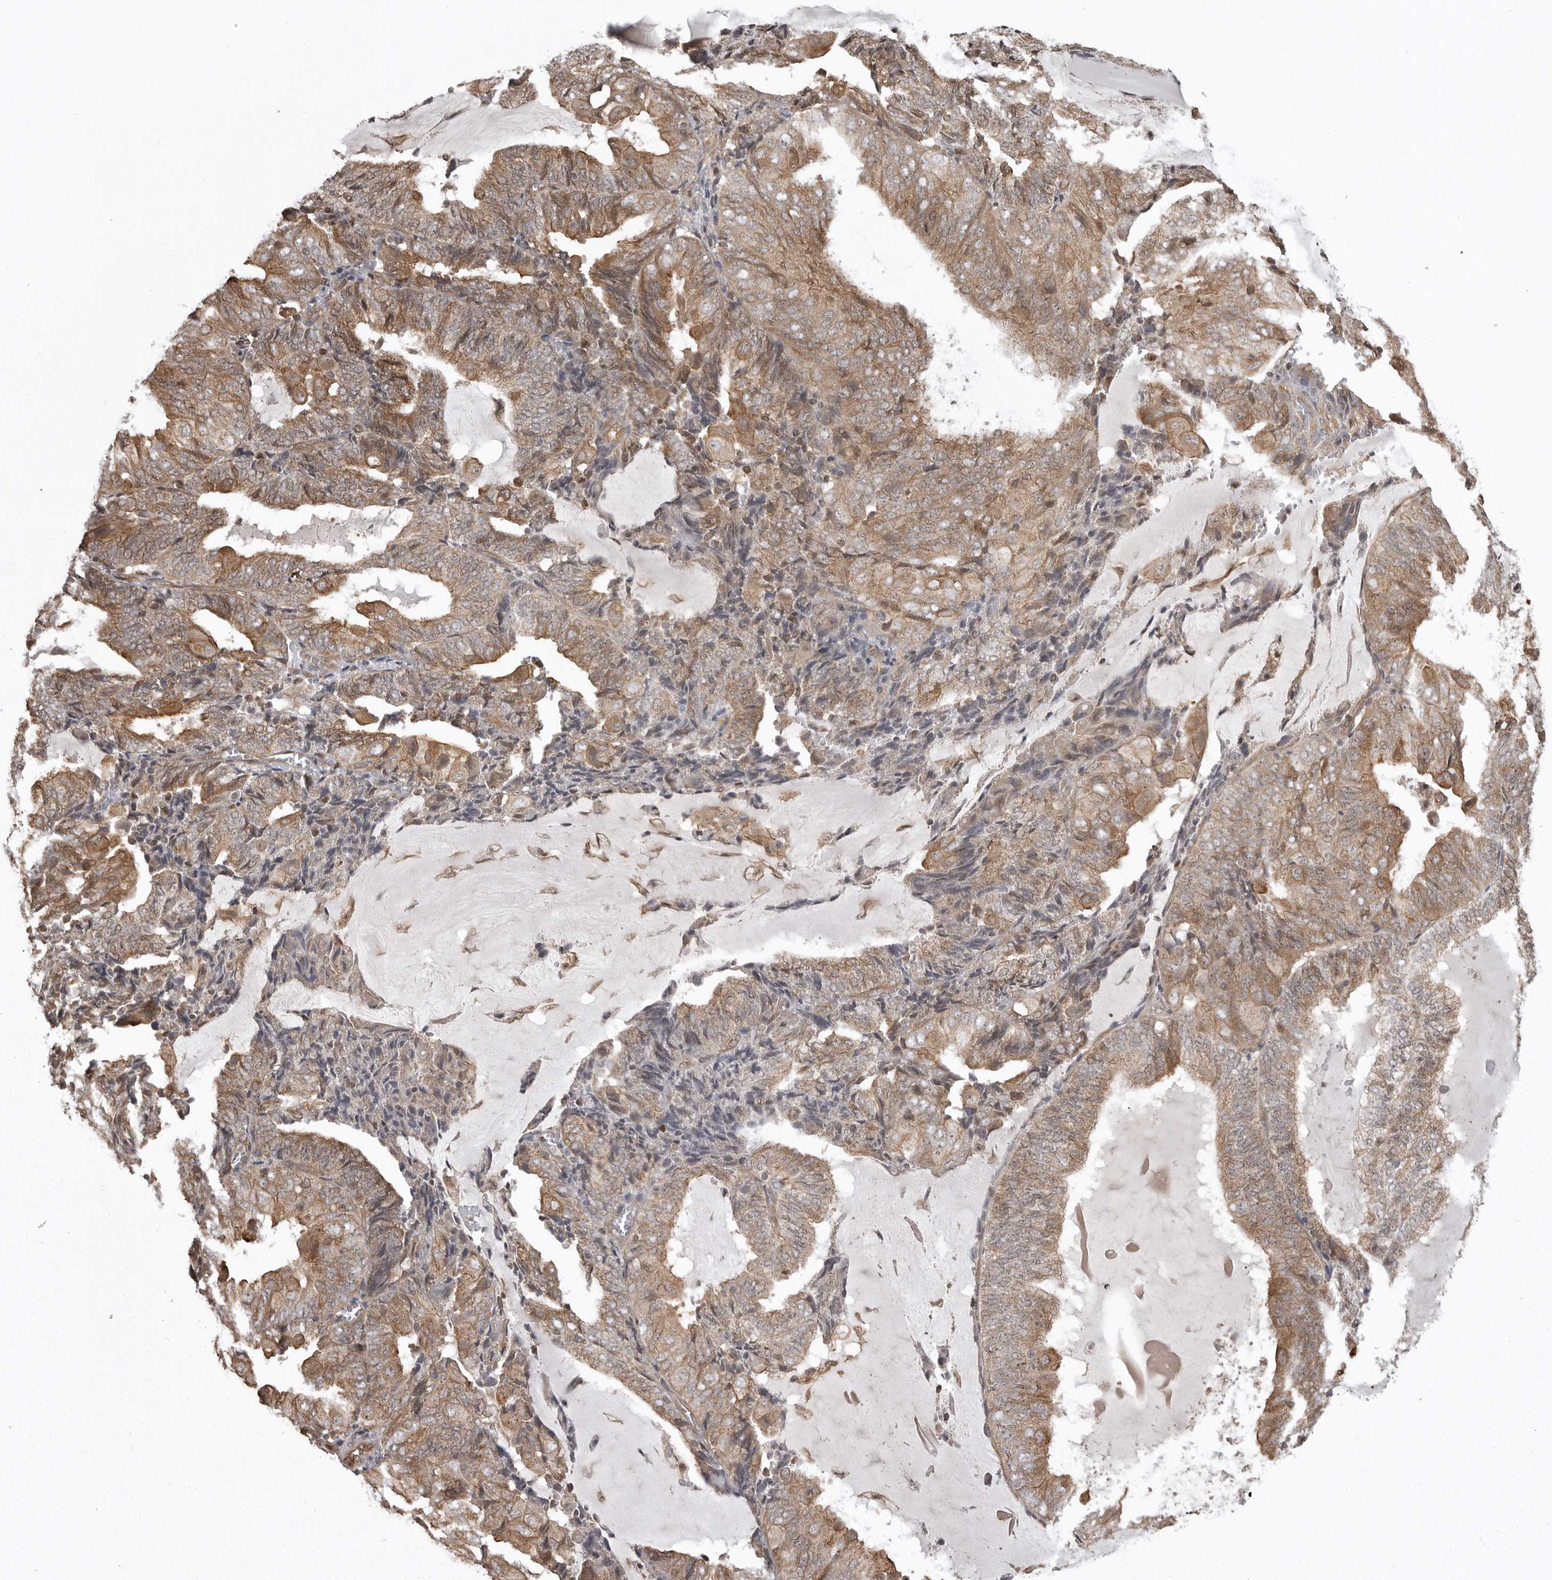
{"staining": {"intensity": "moderate", "quantity": ">75%", "location": "cytoplasmic/membranous"}, "tissue": "endometrial cancer", "cell_type": "Tumor cells", "image_type": "cancer", "snomed": [{"axis": "morphology", "description": "Adenocarcinoma, NOS"}, {"axis": "topography", "description": "Endometrium"}], "caption": "Adenocarcinoma (endometrial) stained with a protein marker demonstrates moderate staining in tumor cells.", "gene": "DNAJC8", "patient": {"sex": "female", "age": 81}}